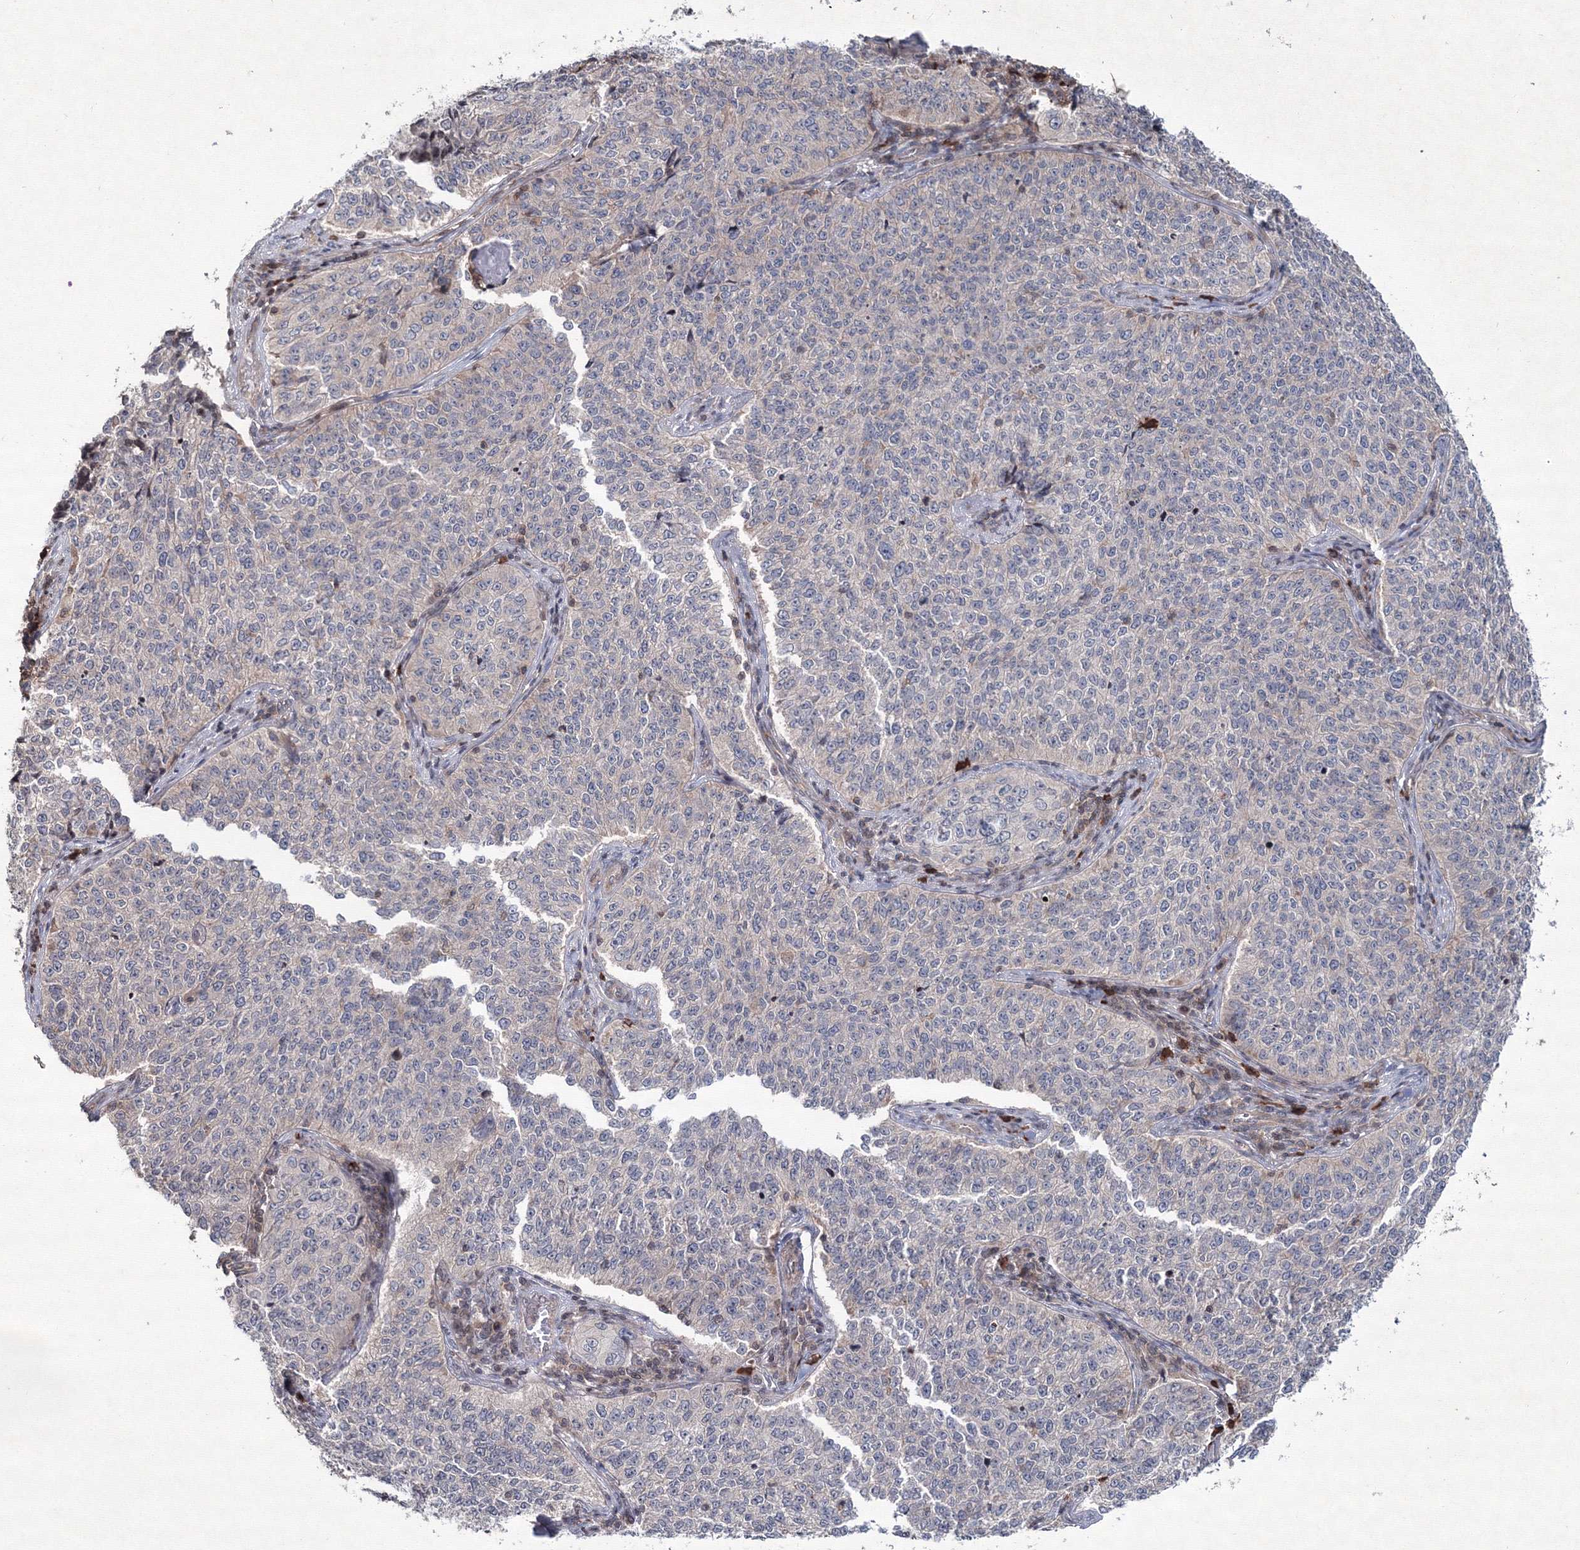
{"staining": {"intensity": "negative", "quantity": "none", "location": "none"}, "tissue": "cervical cancer", "cell_type": "Tumor cells", "image_type": "cancer", "snomed": [{"axis": "morphology", "description": "Squamous cell carcinoma, NOS"}, {"axis": "topography", "description": "Cervix"}], "caption": "This is an immunohistochemistry (IHC) image of human squamous cell carcinoma (cervical). There is no staining in tumor cells.", "gene": "MKRN2", "patient": {"sex": "female", "age": 35}}